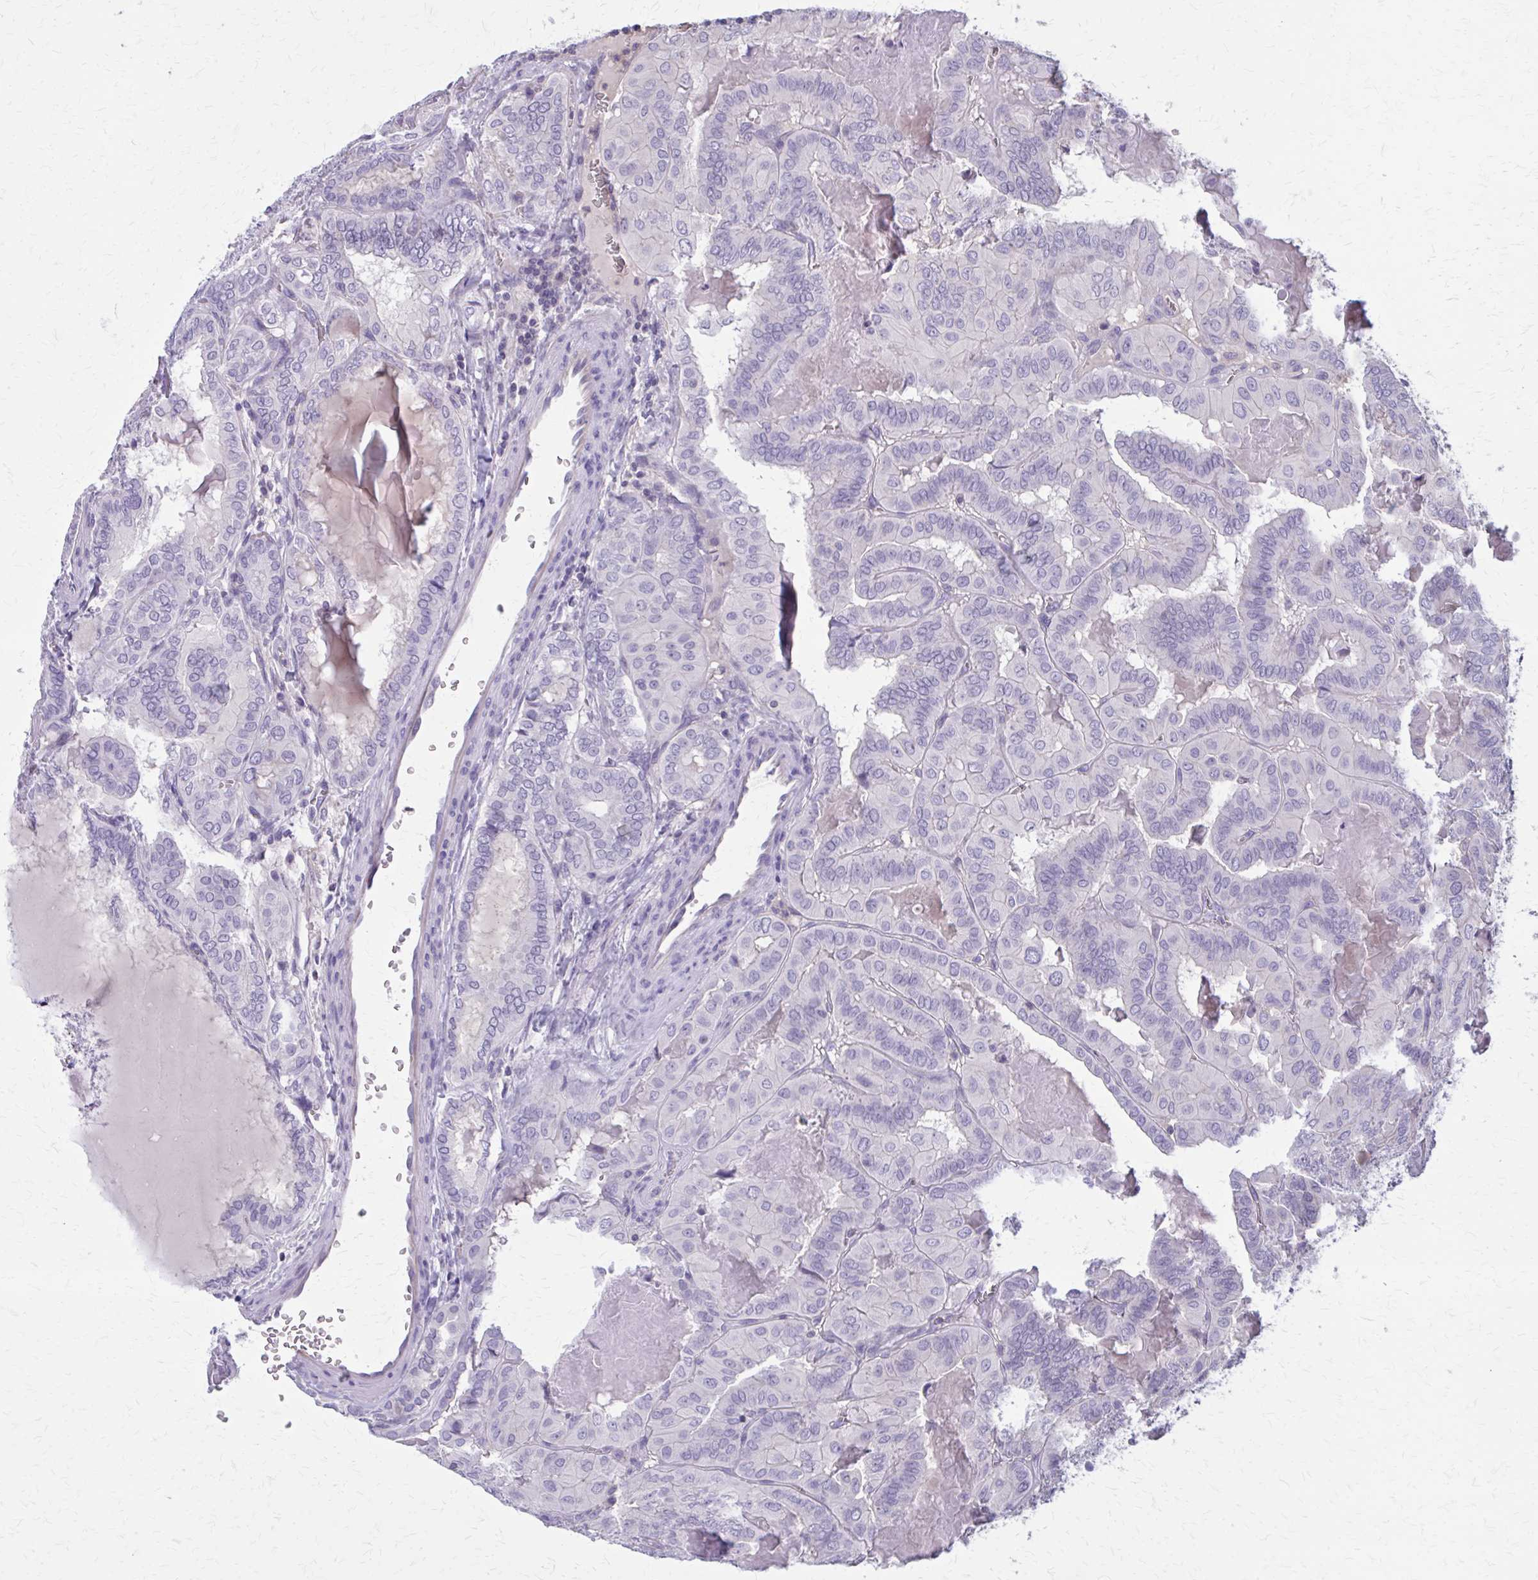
{"staining": {"intensity": "negative", "quantity": "none", "location": "none"}, "tissue": "thyroid cancer", "cell_type": "Tumor cells", "image_type": "cancer", "snomed": [{"axis": "morphology", "description": "Papillary adenocarcinoma, NOS"}, {"axis": "topography", "description": "Thyroid gland"}], "caption": "Papillary adenocarcinoma (thyroid) was stained to show a protein in brown. There is no significant expression in tumor cells.", "gene": "OR4A47", "patient": {"sex": "female", "age": 46}}